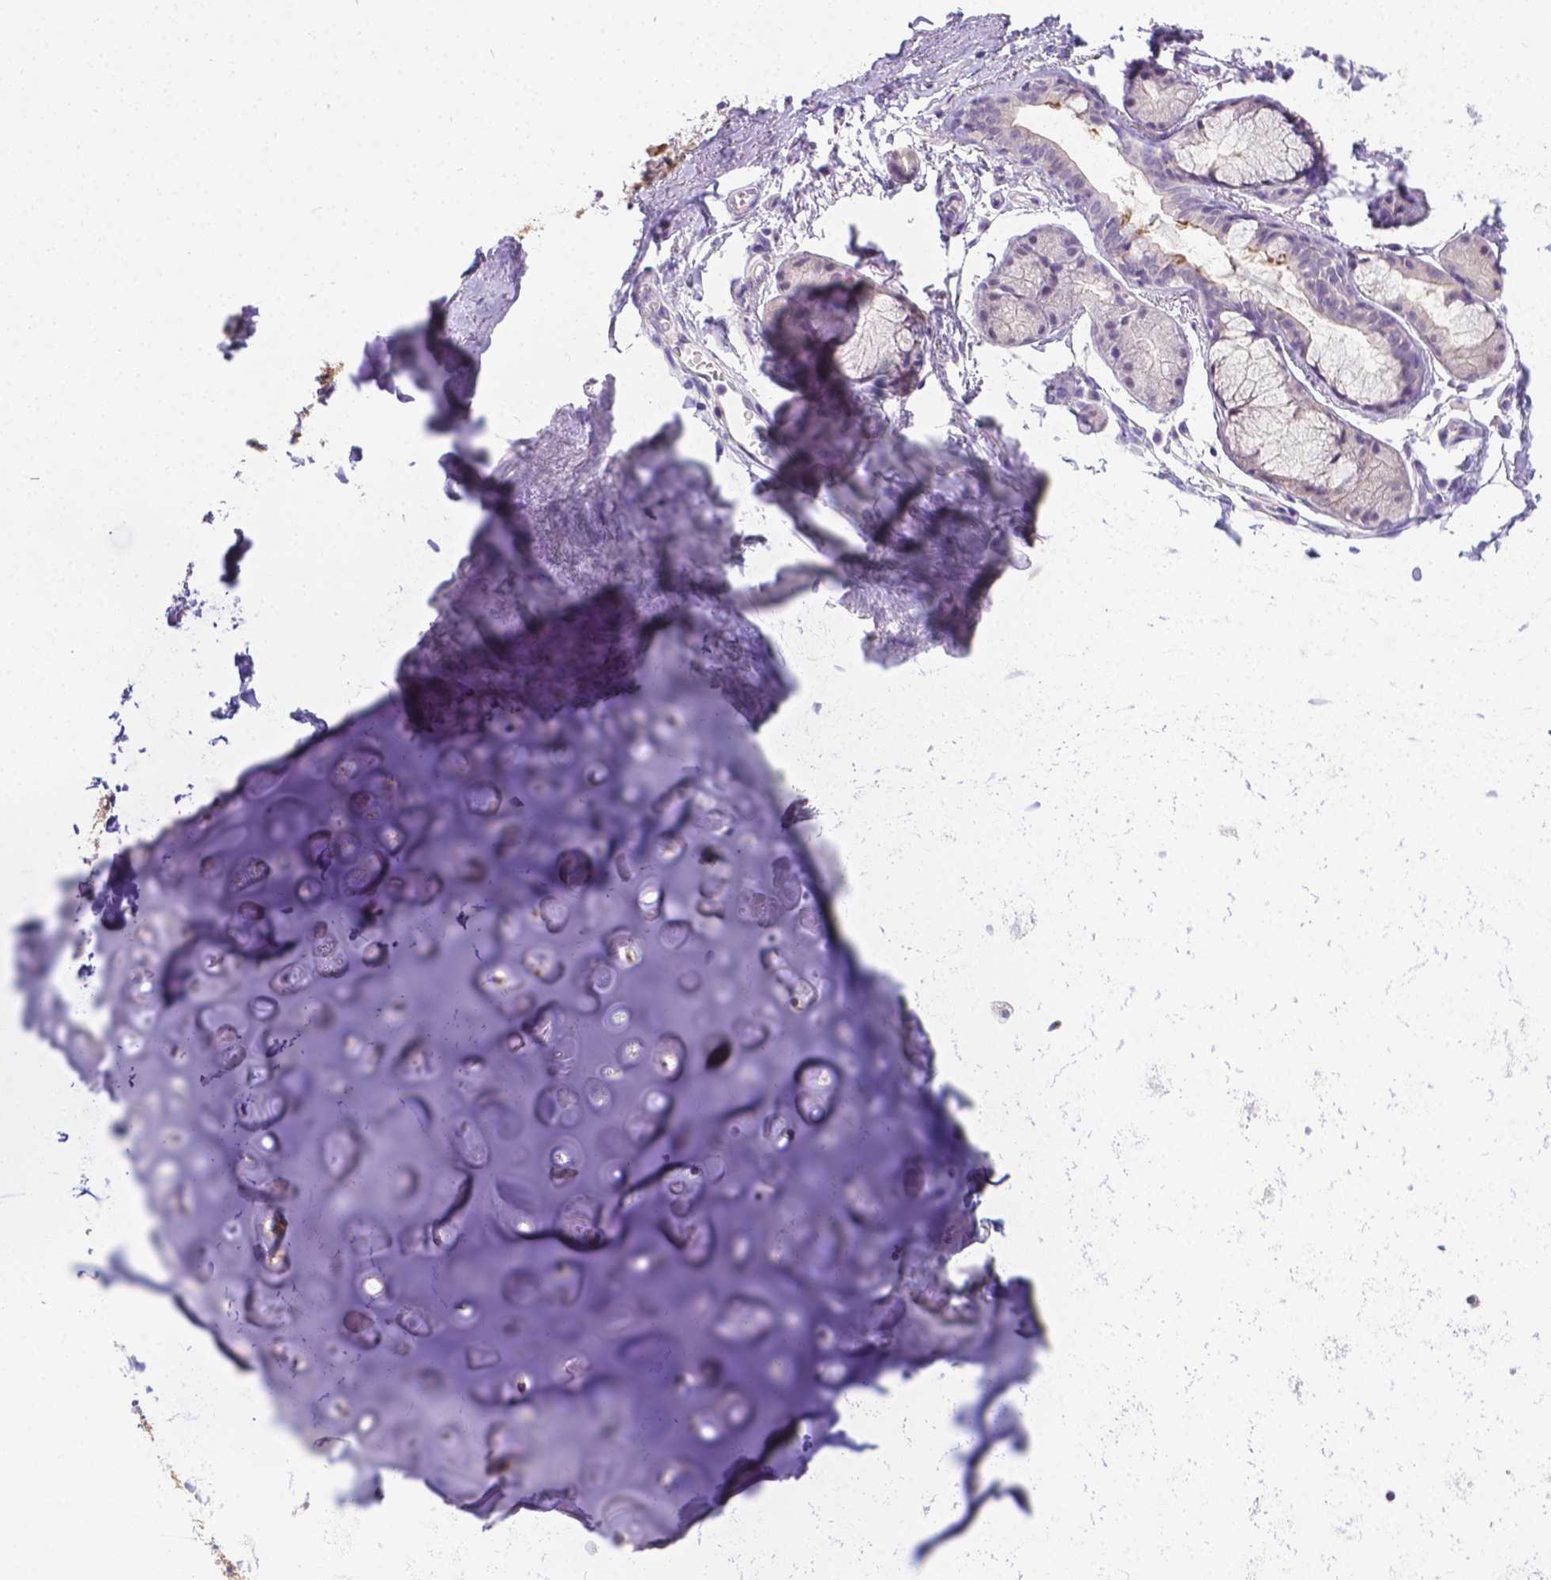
{"staining": {"intensity": "negative", "quantity": "none", "location": "none"}, "tissue": "adipose tissue", "cell_type": "Adipocytes", "image_type": "normal", "snomed": [{"axis": "morphology", "description": "Normal tissue, NOS"}, {"axis": "topography", "description": "Cartilage tissue"}, {"axis": "topography", "description": "Bronchus"}], "caption": "This is a histopathology image of immunohistochemistry (IHC) staining of unremarkable adipose tissue, which shows no staining in adipocytes.", "gene": "TTLL6", "patient": {"sex": "female", "age": 79}}